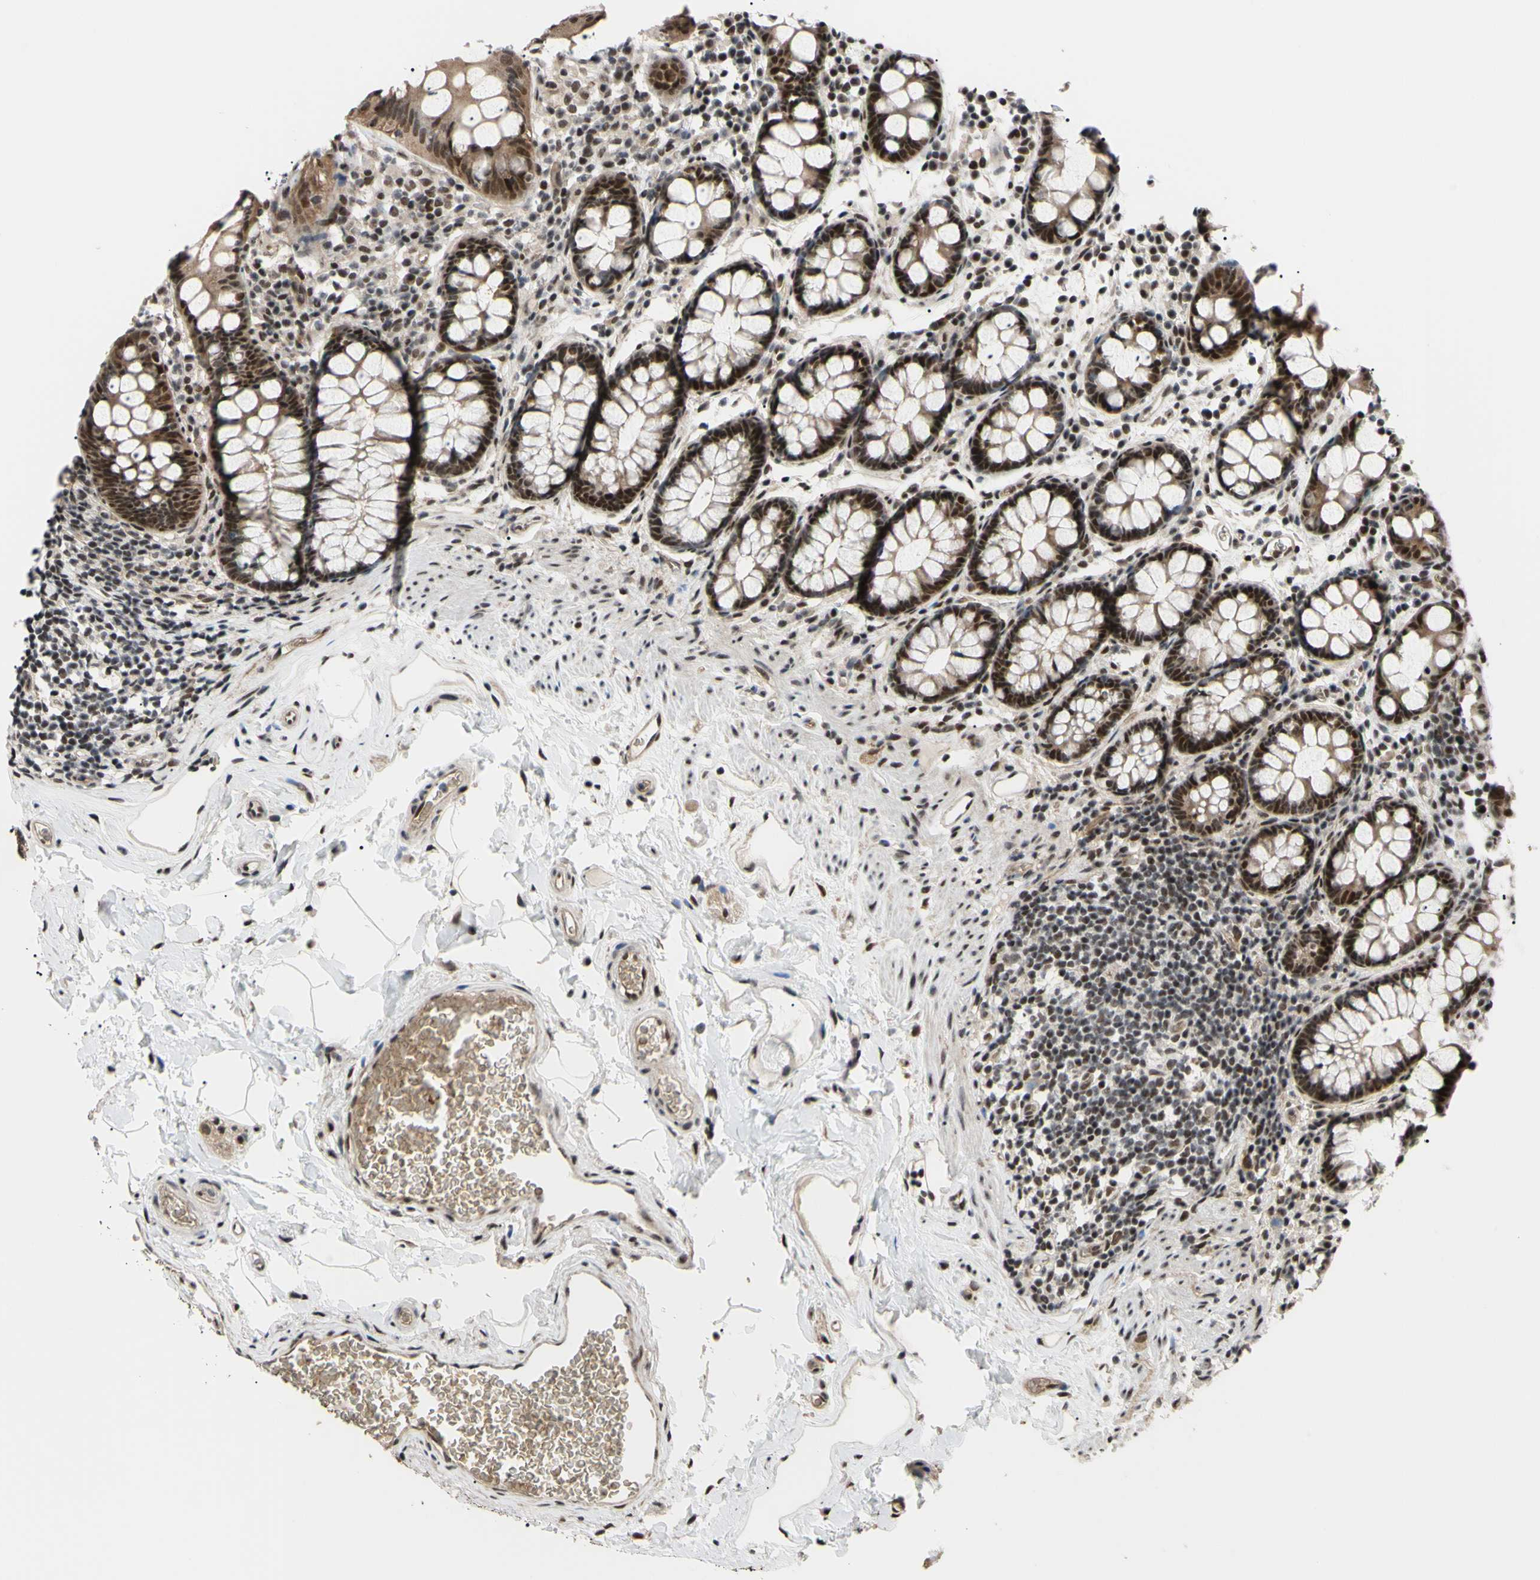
{"staining": {"intensity": "moderate", "quantity": "25%-75%", "location": "cytoplasmic/membranous"}, "tissue": "colon", "cell_type": "Endothelial cells", "image_type": "normal", "snomed": [{"axis": "morphology", "description": "Normal tissue, NOS"}, {"axis": "topography", "description": "Colon"}], "caption": "Immunohistochemical staining of unremarkable human colon exhibits 25%-75% levels of moderate cytoplasmic/membranous protein positivity in about 25%-75% of endothelial cells. The staining was performed using DAB (3,3'-diaminobenzidine), with brown indicating positive protein expression. Nuclei are stained blue with hematoxylin.", "gene": "THAP12", "patient": {"sex": "female", "age": 80}}